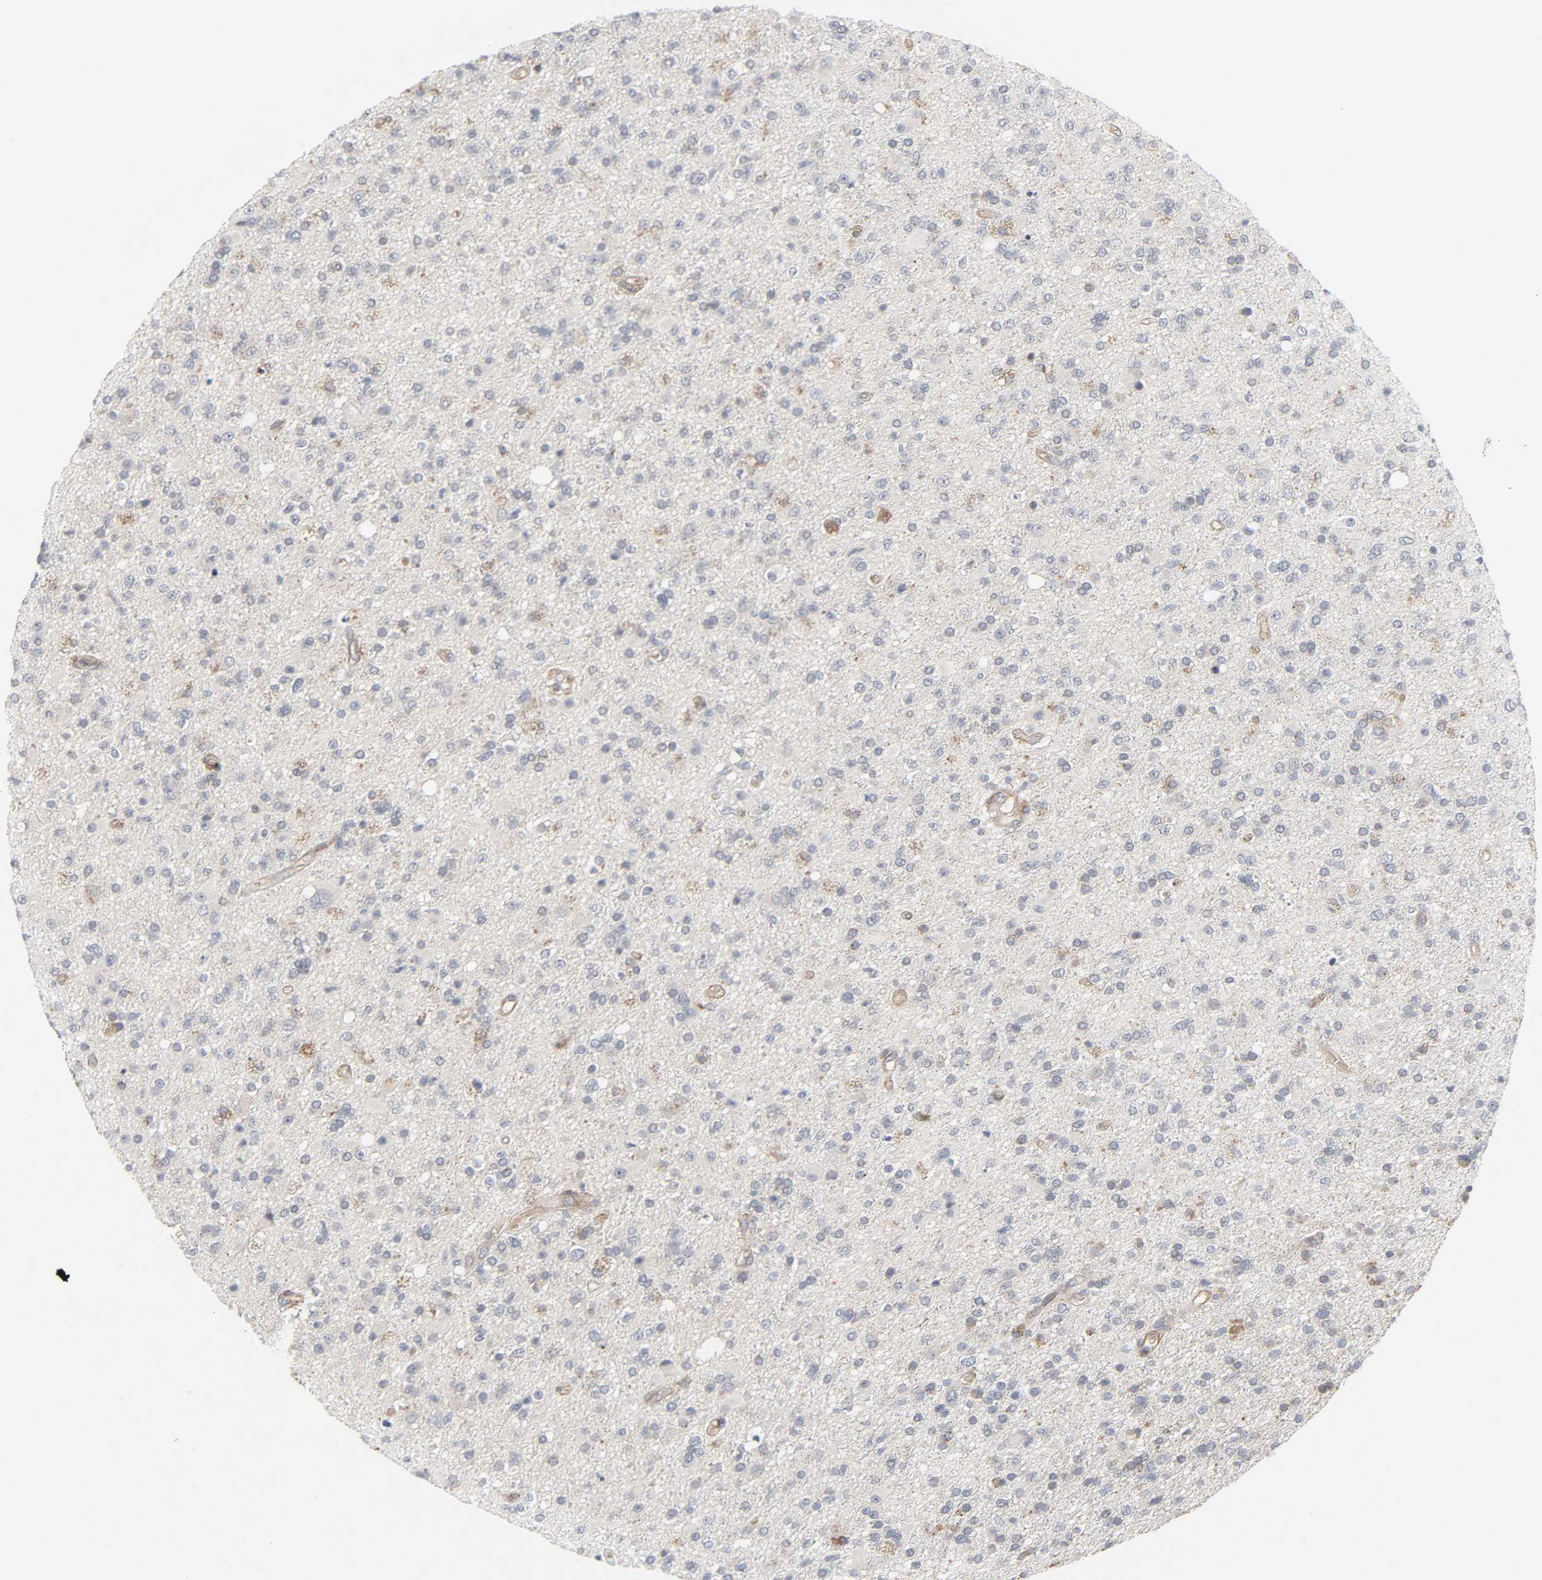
{"staining": {"intensity": "weak", "quantity": "<25%", "location": "cytoplasmic/membranous"}, "tissue": "glioma", "cell_type": "Tumor cells", "image_type": "cancer", "snomed": [{"axis": "morphology", "description": "Glioma, malignant, High grade"}, {"axis": "topography", "description": "Brain"}], "caption": "This image is of glioma stained with immunohistochemistry to label a protein in brown with the nuclei are counter-stained blue. There is no expression in tumor cells. (Stains: DAB (3,3'-diaminobenzidine) immunohistochemistry (IHC) with hematoxylin counter stain, Microscopy: brightfield microscopy at high magnification).", "gene": "ADCY4", "patient": {"sex": "male", "age": 33}}